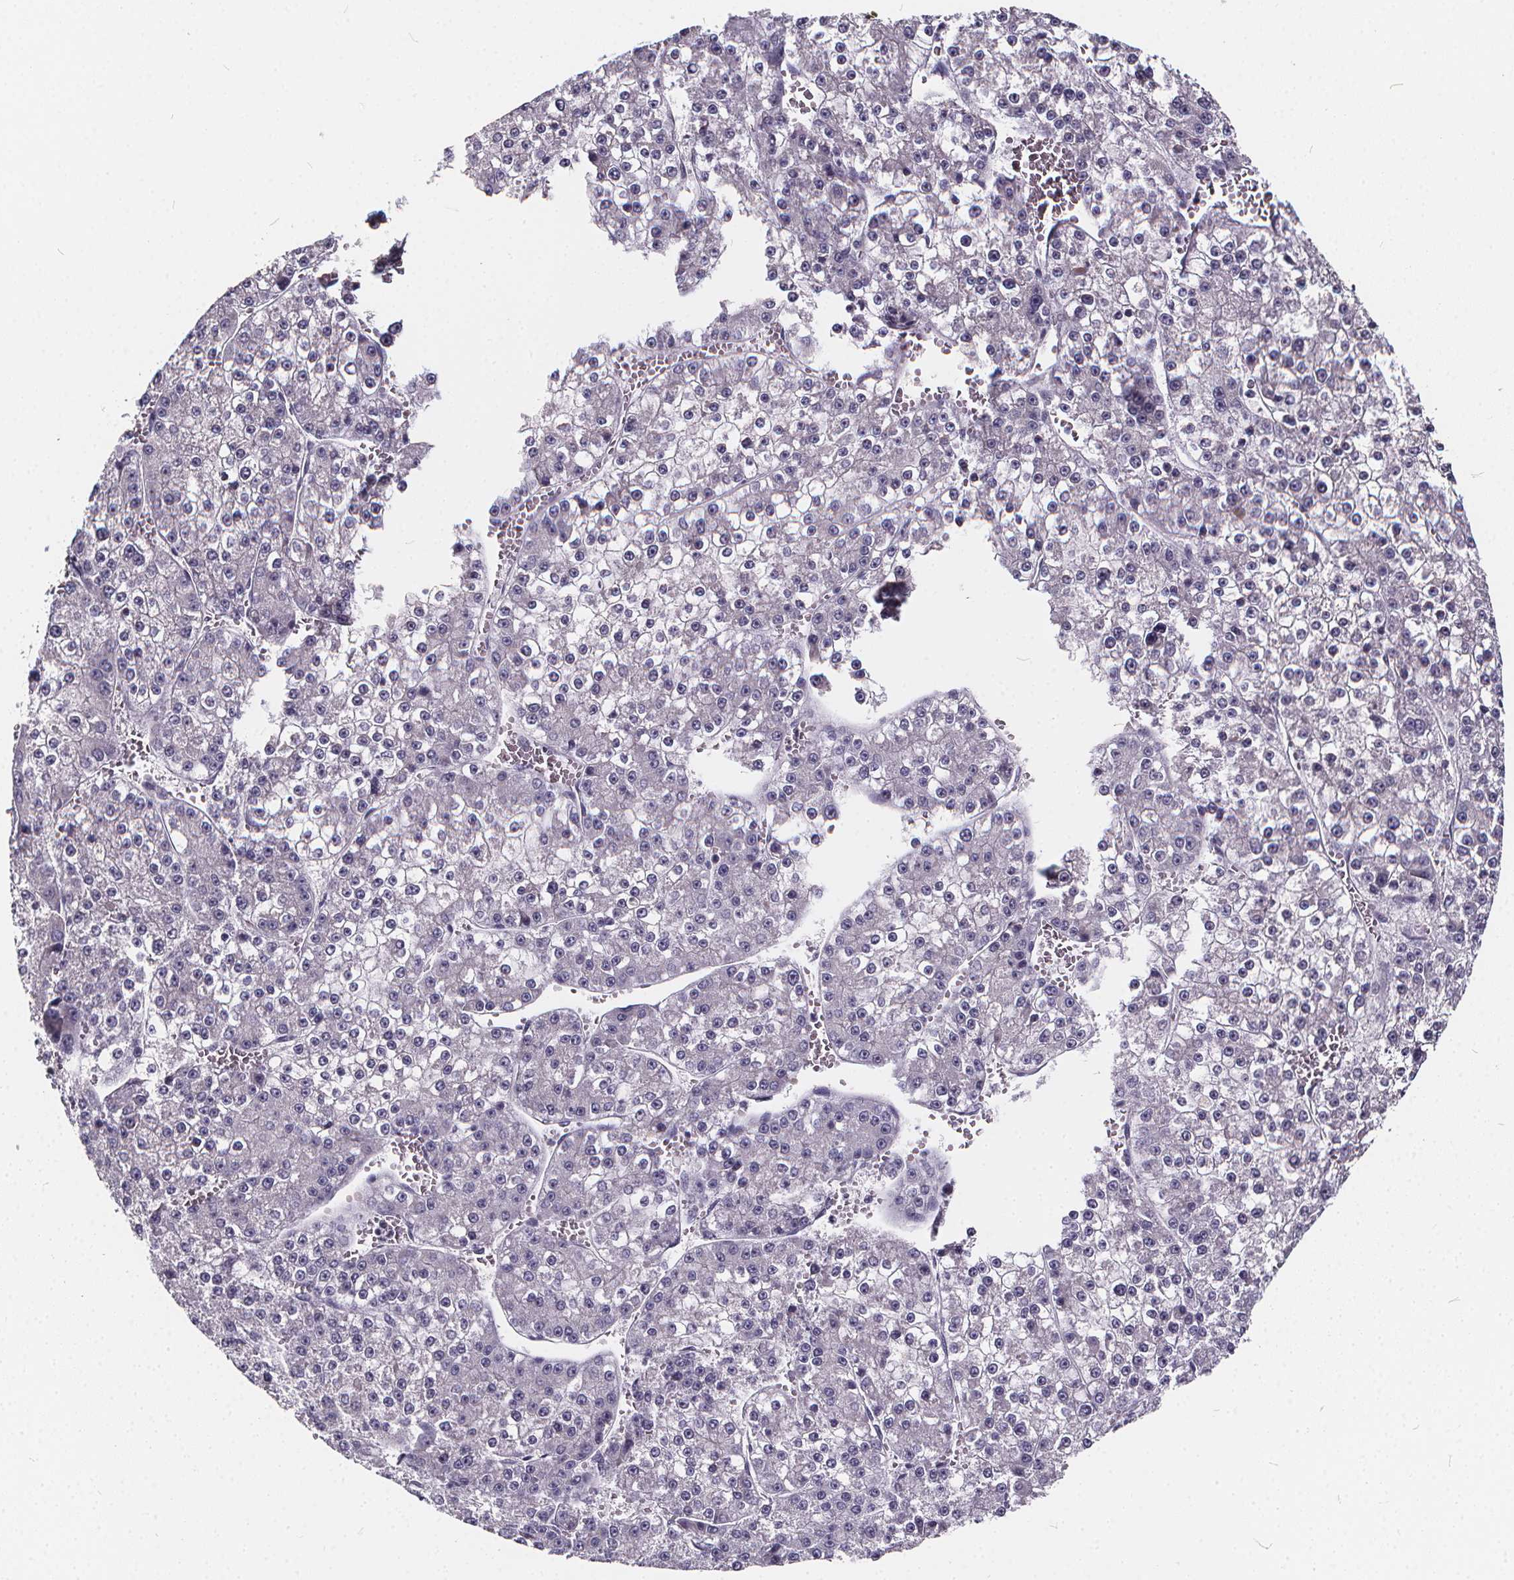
{"staining": {"intensity": "negative", "quantity": "none", "location": "none"}, "tissue": "liver cancer", "cell_type": "Tumor cells", "image_type": "cancer", "snomed": [{"axis": "morphology", "description": "Carcinoma, Hepatocellular, NOS"}, {"axis": "topography", "description": "Liver"}], "caption": "There is no significant expression in tumor cells of liver hepatocellular carcinoma.", "gene": "SPEF2", "patient": {"sex": "female", "age": 73}}